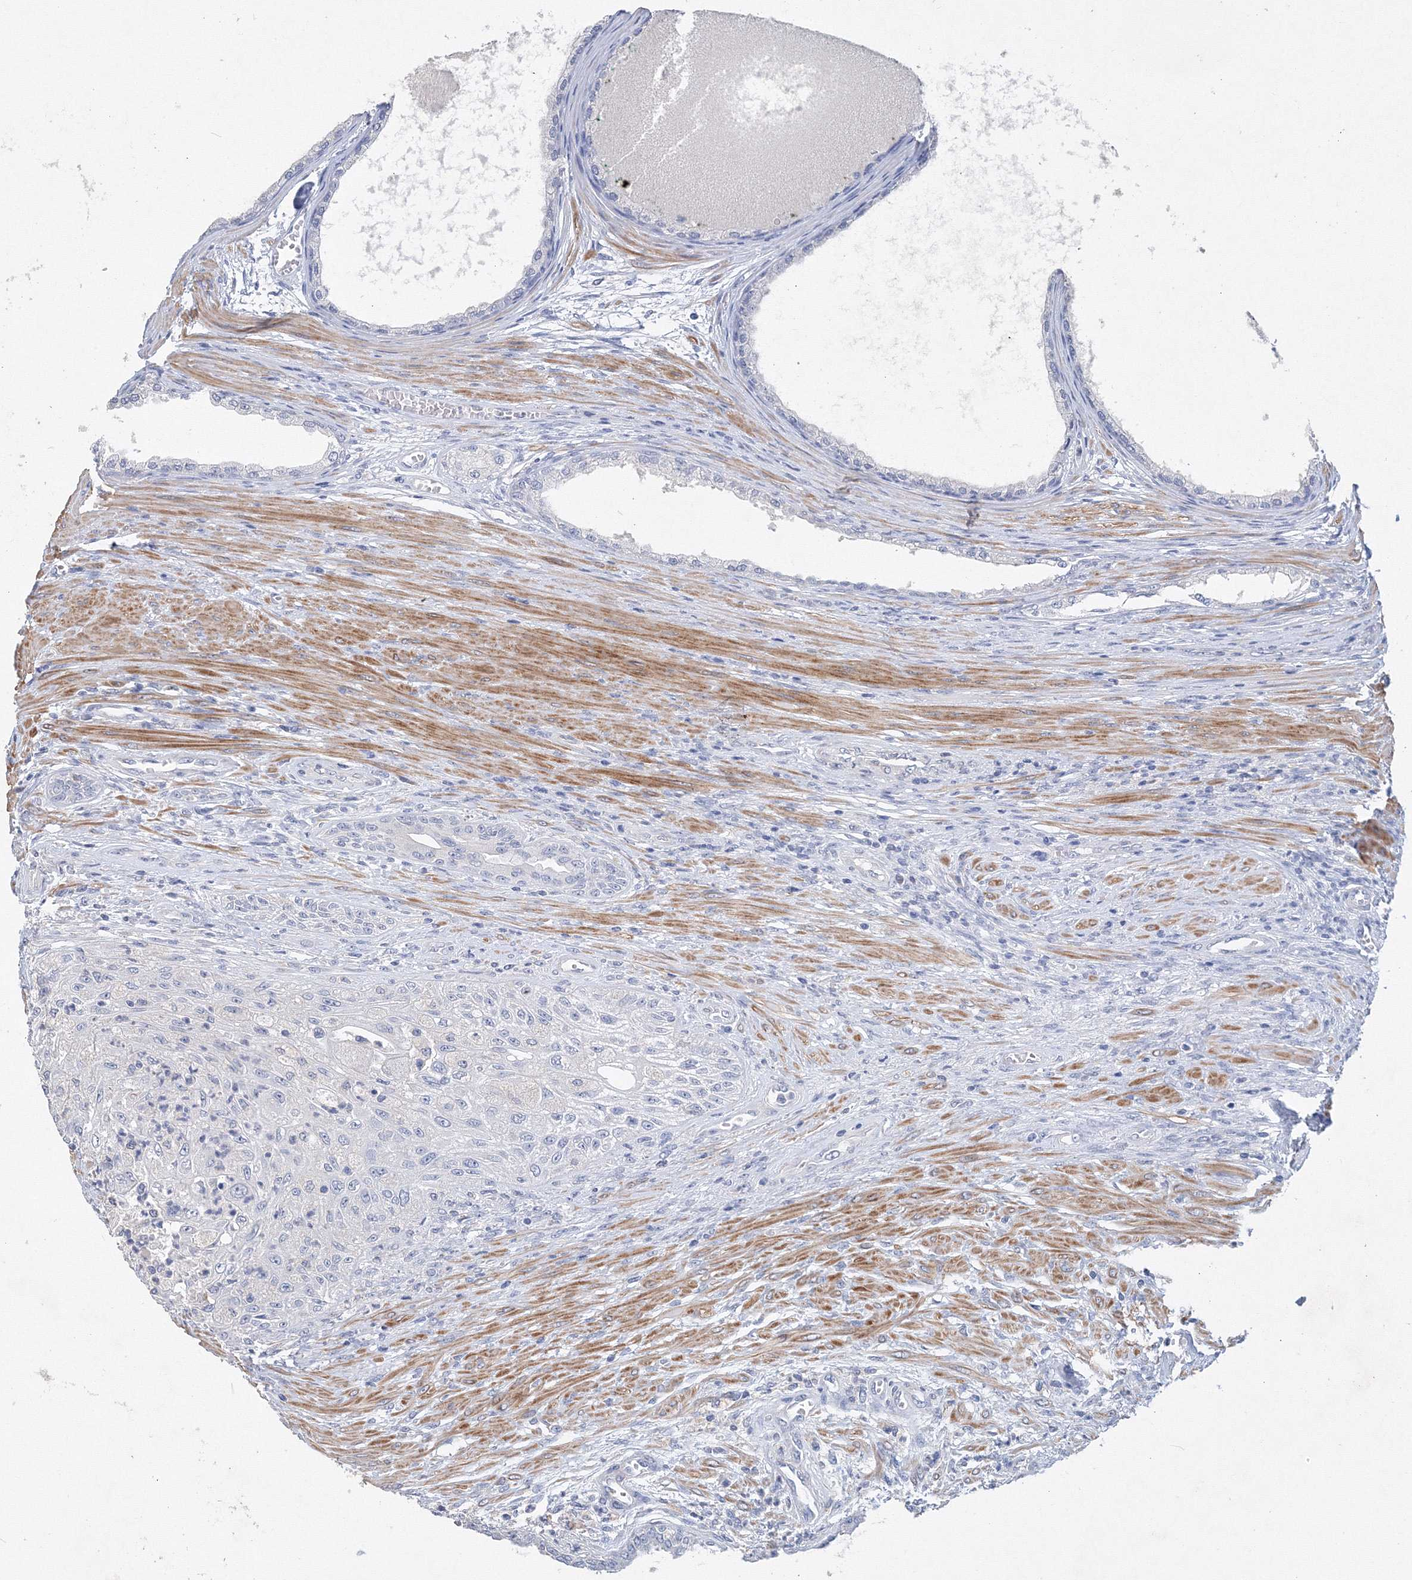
{"staining": {"intensity": "negative", "quantity": "none", "location": "none"}, "tissue": "prostate cancer", "cell_type": "Tumor cells", "image_type": "cancer", "snomed": [{"axis": "morphology", "description": "Normal tissue, NOS"}, {"axis": "morphology", "description": "Adenocarcinoma, Low grade"}, {"axis": "topography", "description": "Prostate"}, {"axis": "topography", "description": "Peripheral nerve tissue"}], "caption": "DAB (3,3'-diaminobenzidine) immunohistochemical staining of prostate adenocarcinoma (low-grade) exhibits no significant expression in tumor cells.", "gene": "OSBPL6", "patient": {"sex": "male", "age": 71}}